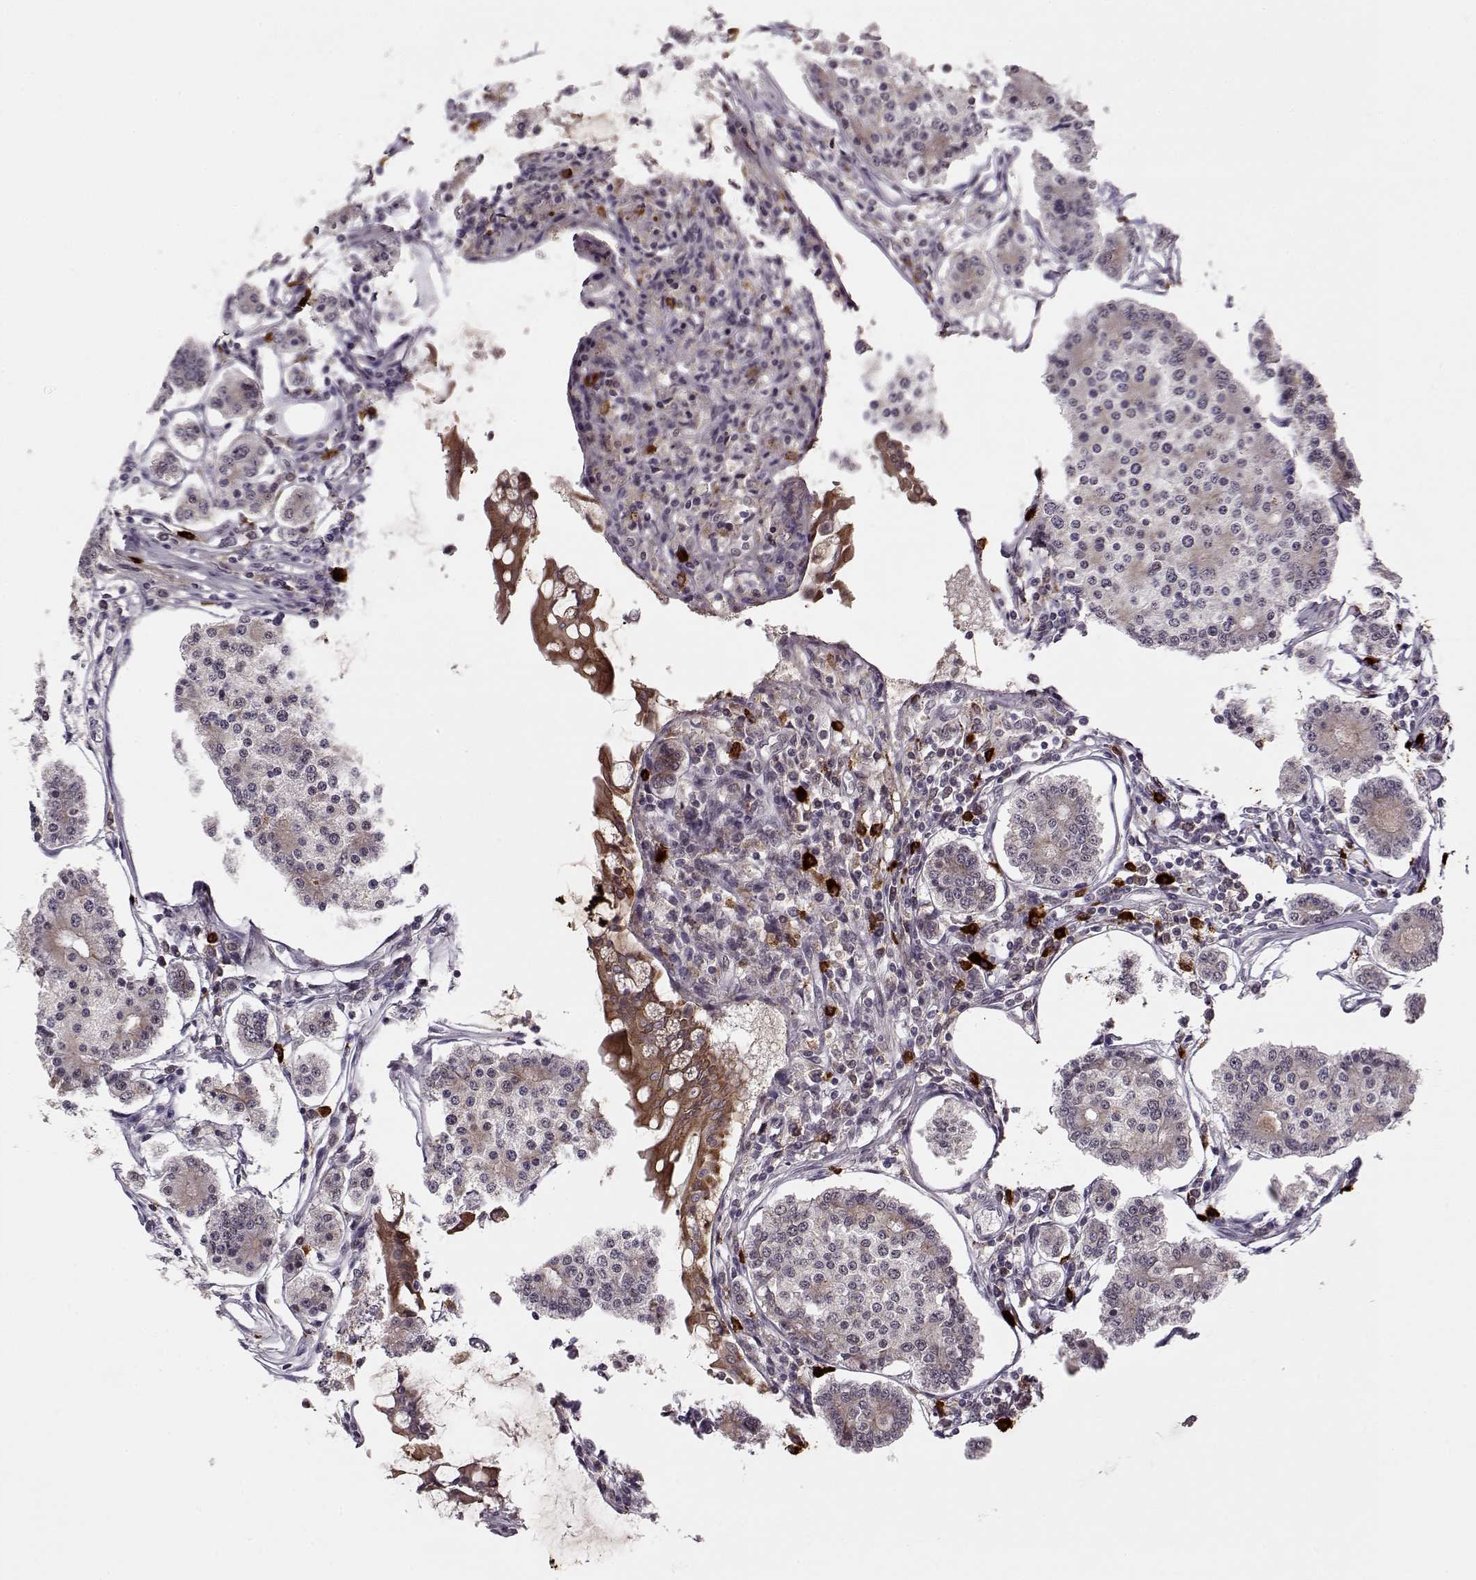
{"staining": {"intensity": "negative", "quantity": "none", "location": "none"}, "tissue": "carcinoid", "cell_type": "Tumor cells", "image_type": "cancer", "snomed": [{"axis": "morphology", "description": "Carcinoid, malignant, NOS"}, {"axis": "topography", "description": "Small intestine"}], "caption": "Immunohistochemical staining of malignant carcinoid shows no significant positivity in tumor cells. (DAB immunohistochemistry (IHC) with hematoxylin counter stain).", "gene": "DENND4B", "patient": {"sex": "female", "age": 65}}